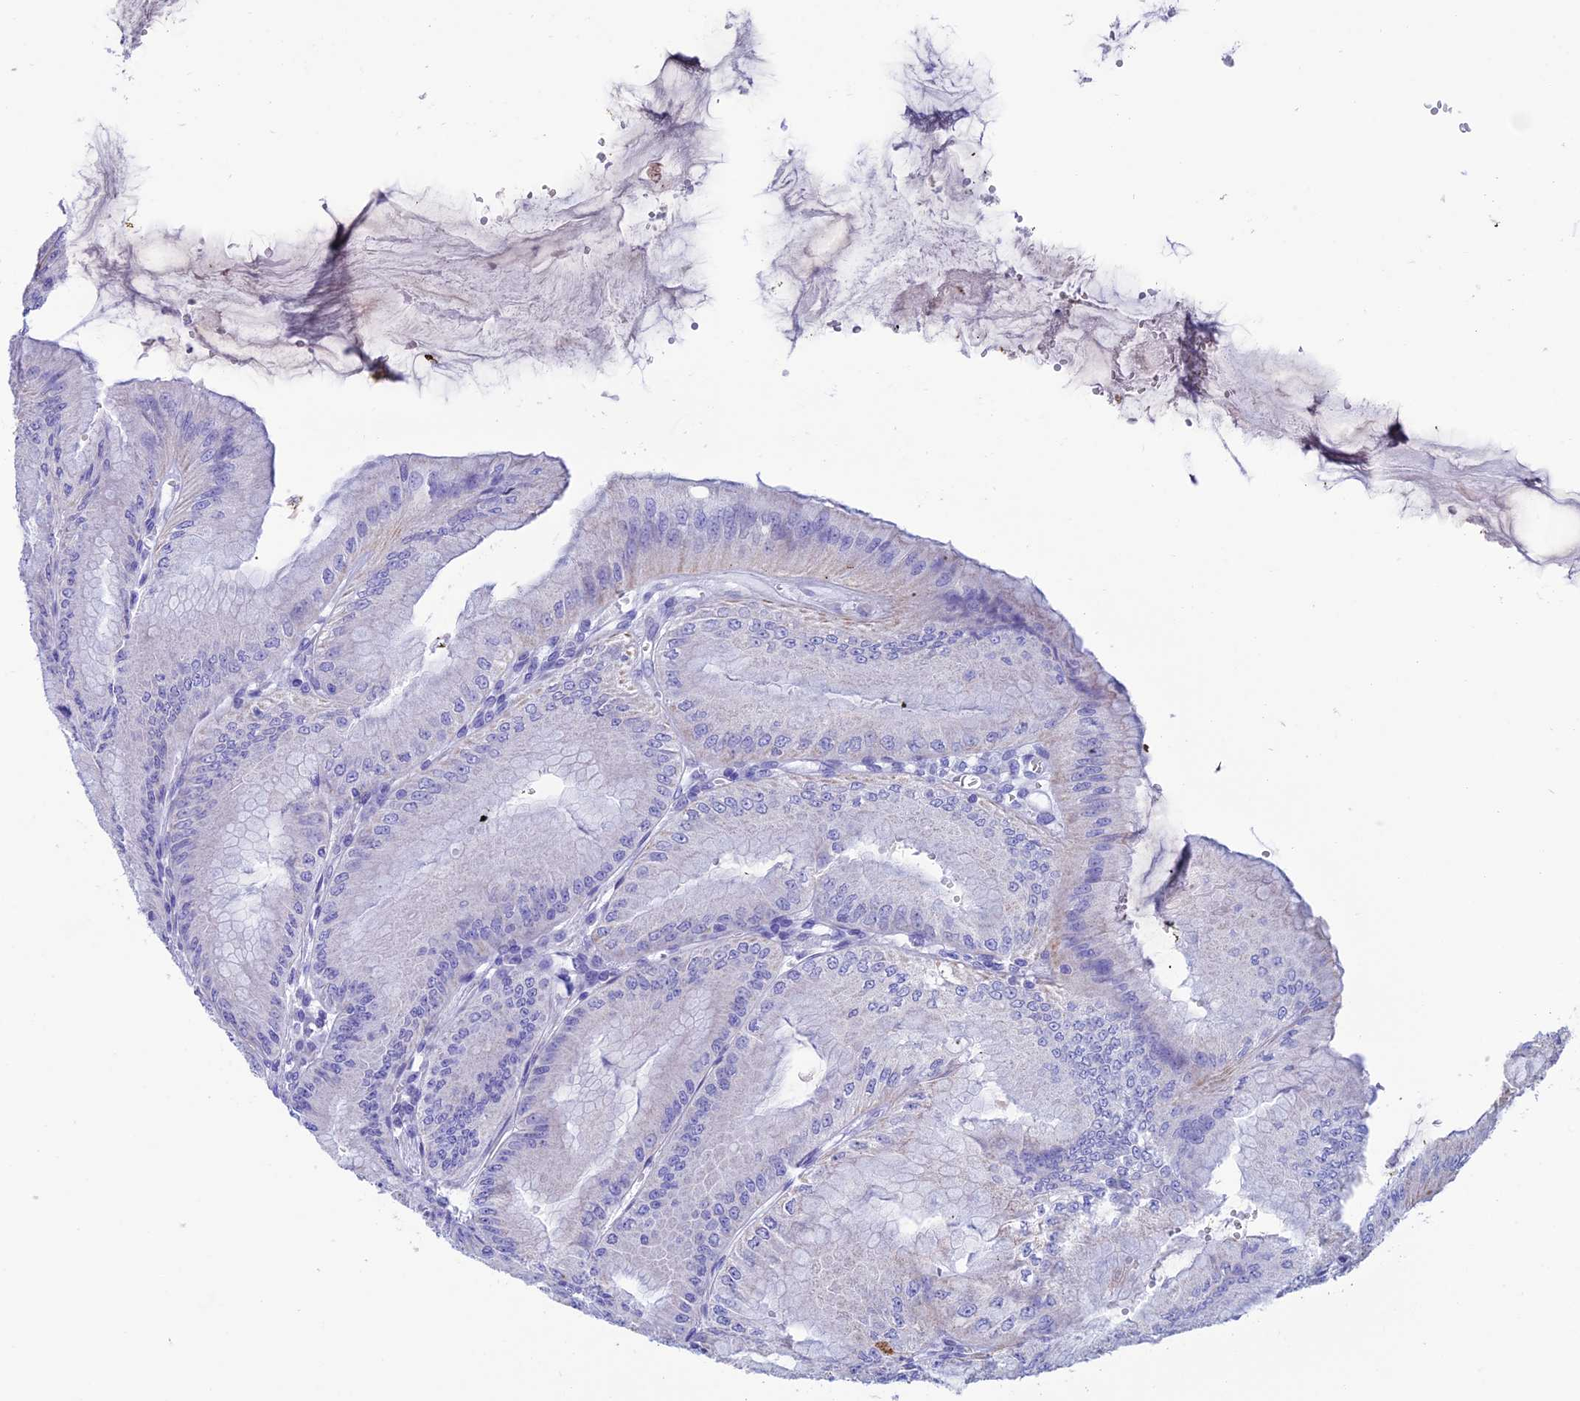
{"staining": {"intensity": "moderate", "quantity": "<25%", "location": "cytoplasmic/membranous"}, "tissue": "stomach", "cell_type": "Glandular cells", "image_type": "normal", "snomed": [{"axis": "morphology", "description": "Normal tissue, NOS"}, {"axis": "topography", "description": "Stomach, lower"}], "caption": "Stomach stained with IHC exhibits moderate cytoplasmic/membranous positivity in approximately <25% of glandular cells. (Brightfield microscopy of DAB IHC at high magnification).", "gene": "NXPE4", "patient": {"sex": "male", "age": 71}}